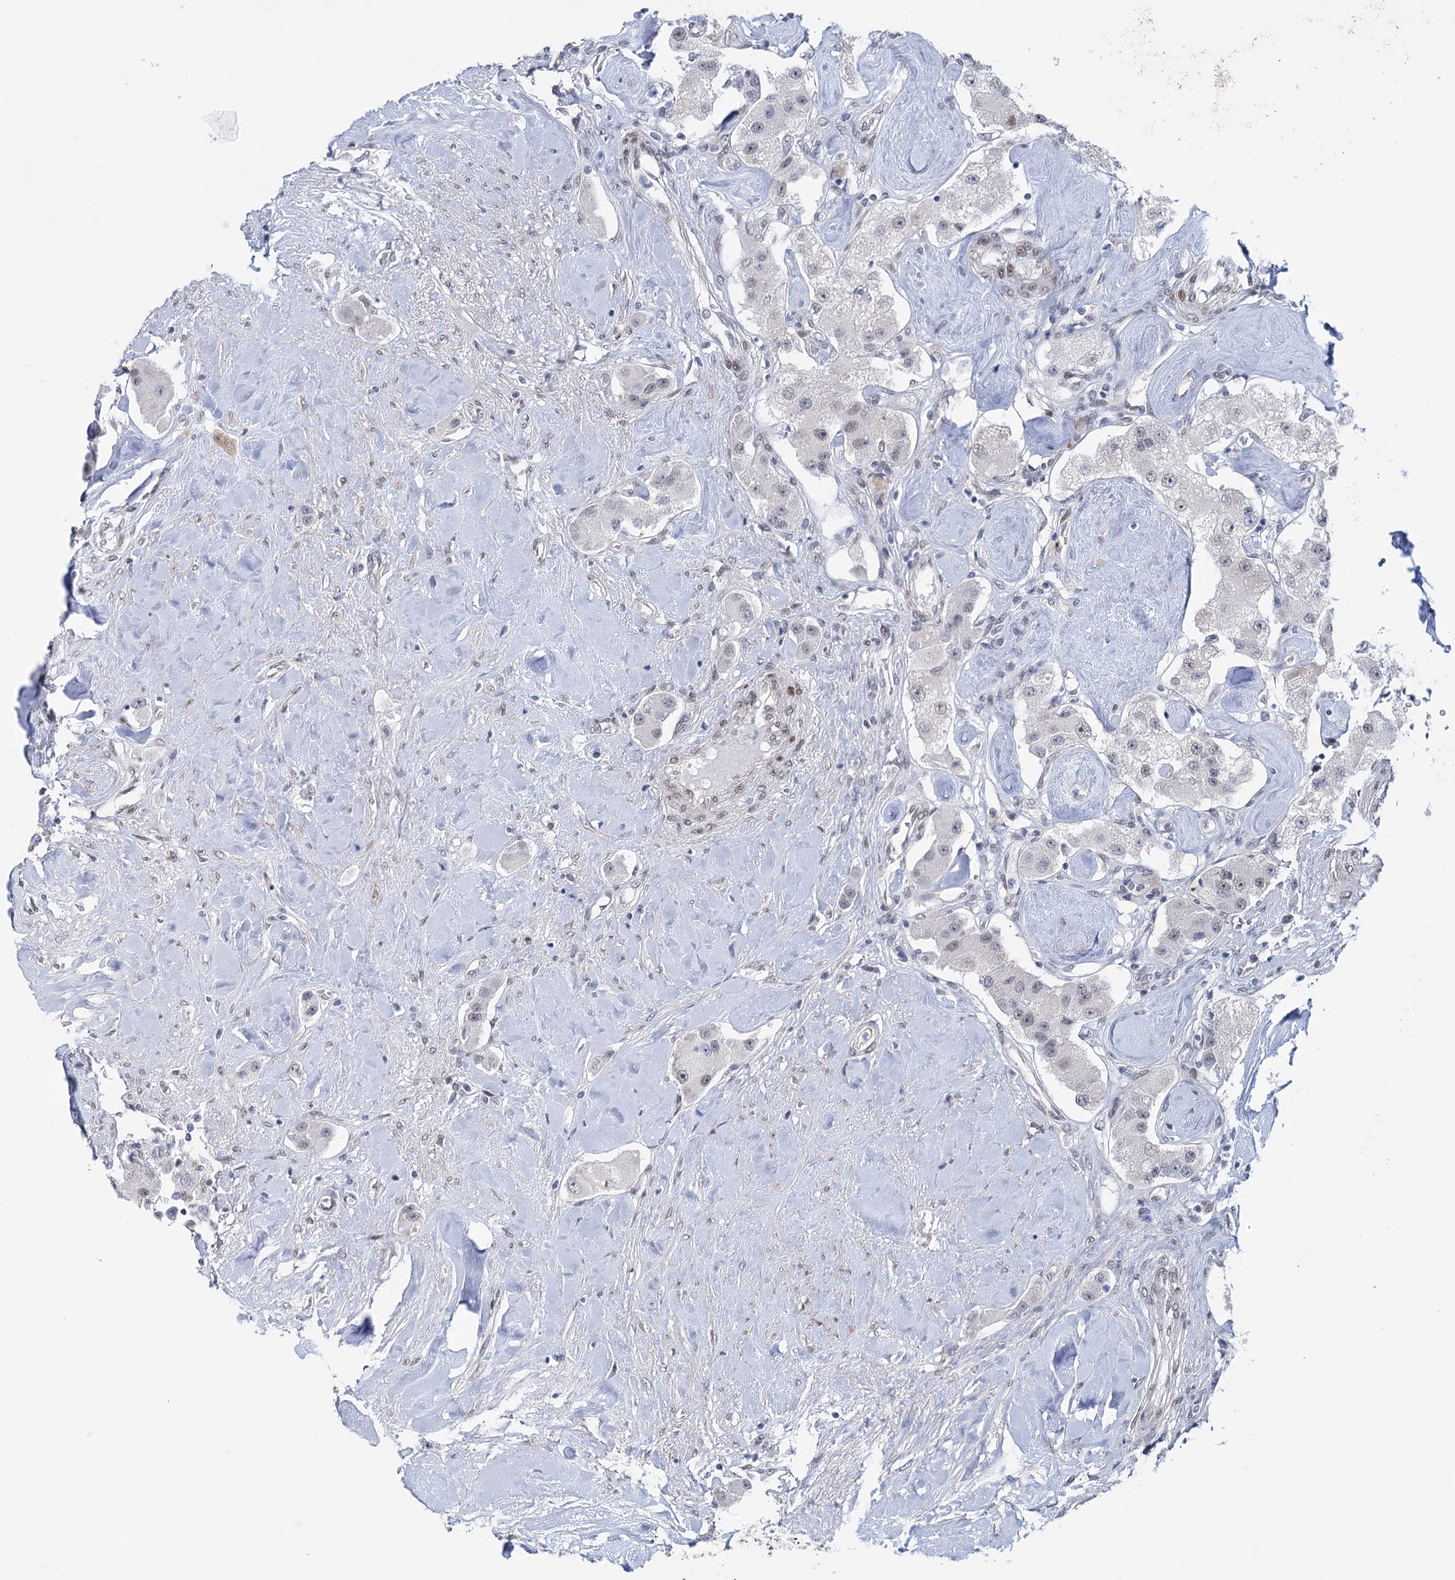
{"staining": {"intensity": "negative", "quantity": "none", "location": "none"}, "tissue": "carcinoid", "cell_type": "Tumor cells", "image_type": "cancer", "snomed": [{"axis": "morphology", "description": "Carcinoid, malignant, NOS"}, {"axis": "topography", "description": "Pancreas"}], "caption": "Tumor cells show no significant positivity in carcinoid.", "gene": "FAM53A", "patient": {"sex": "male", "age": 41}}